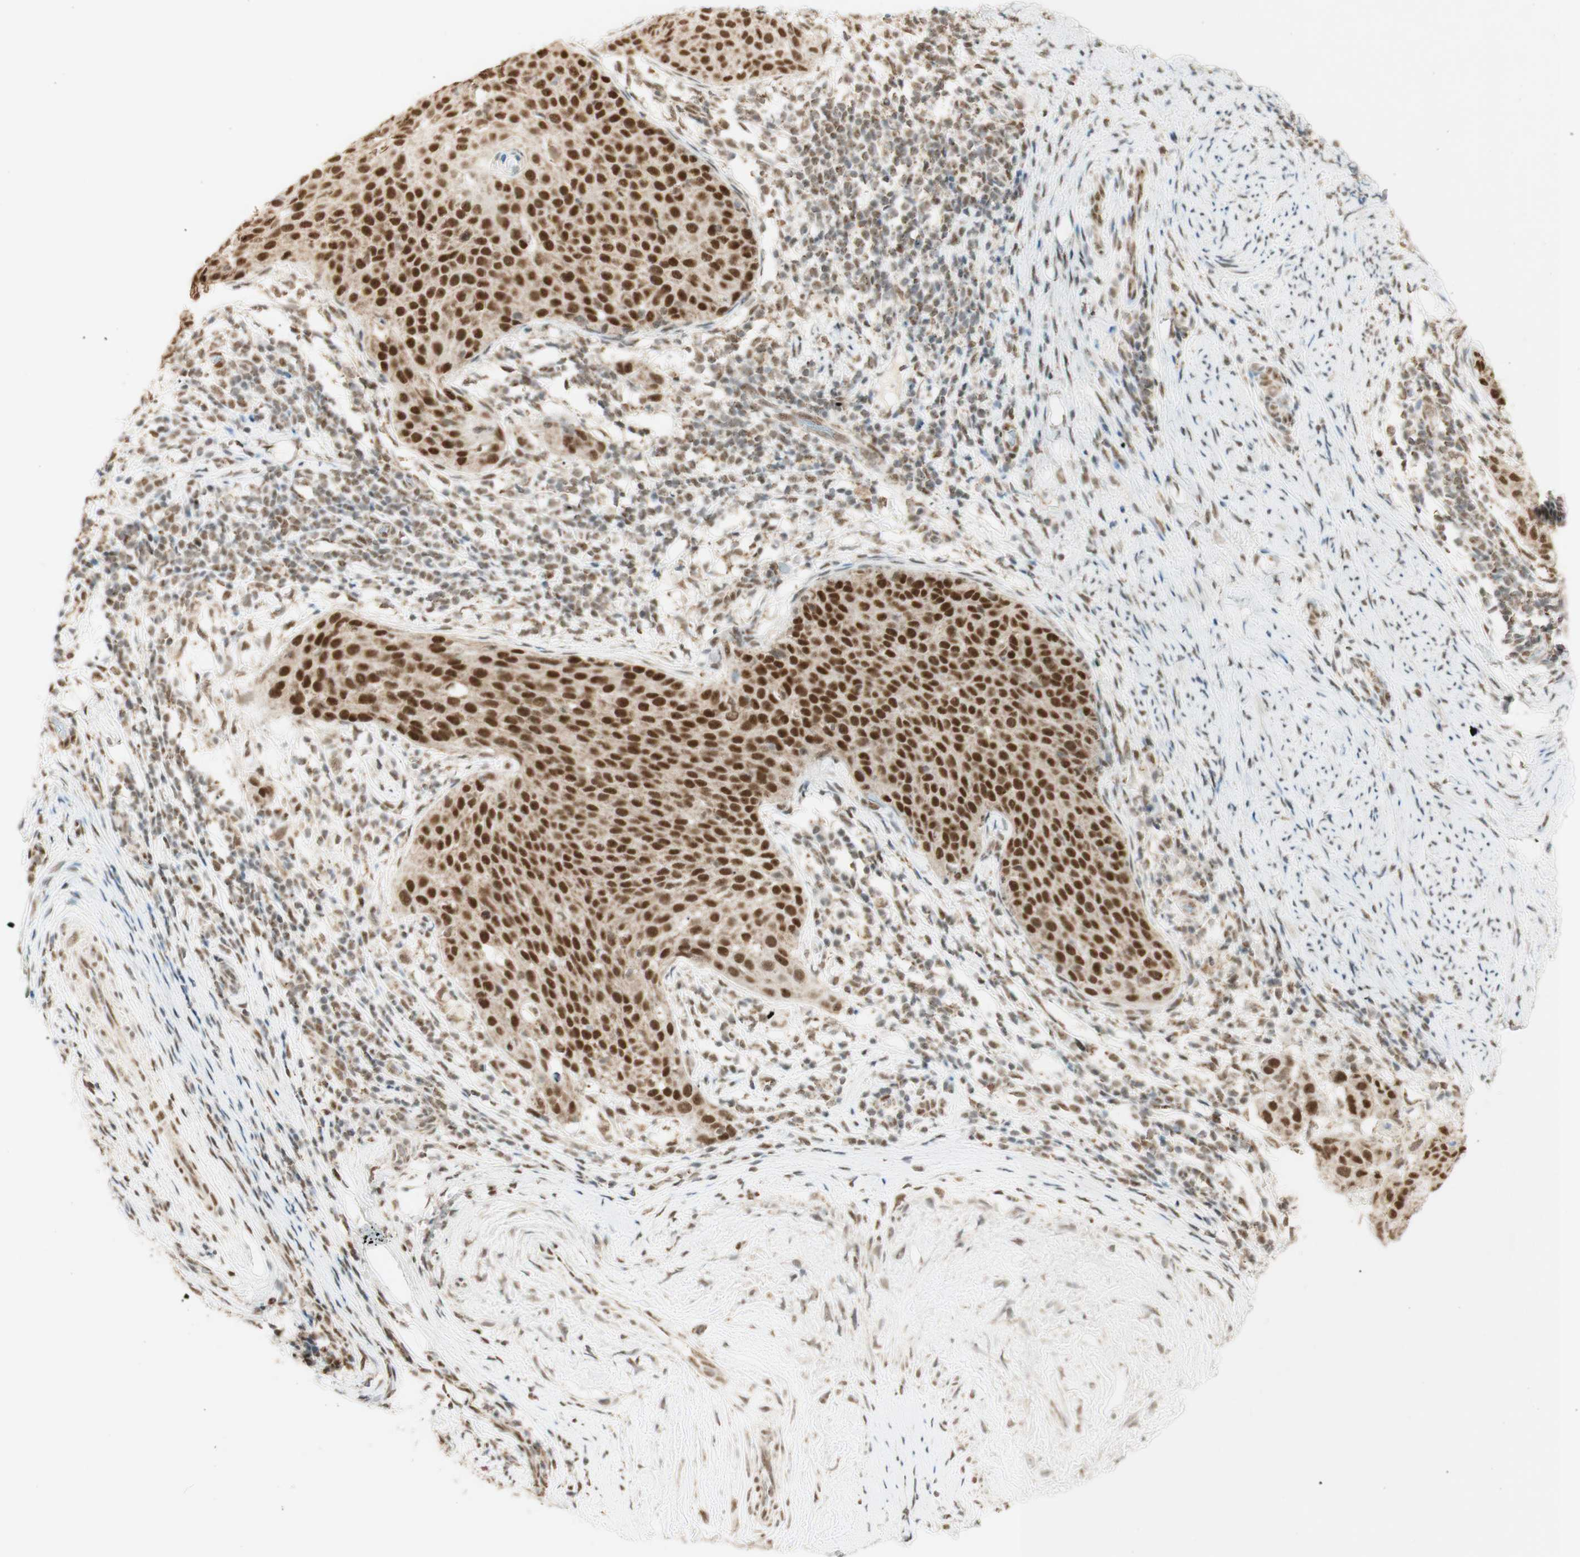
{"staining": {"intensity": "strong", "quantity": ">75%", "location": "nuclear"}, "tissue": "cervical cancer", "cell_type": "Tumor cells", "image_type": "cancer", "snomed": [{"axis": "morphology", "description": "Squamous cell carcinoma, NOS"}, {"axis": "topography", "description": "Cervix"}], "caption": "Squamous cell carcinoma (cervical) tissue shows strong nuclear staining in approximately >75% of tumor cells, visualized by immunohistochemistry. Nuclei are stained in blue.", "gene": "ZNF782", "patient": {"sex": "female", "age": 51}}